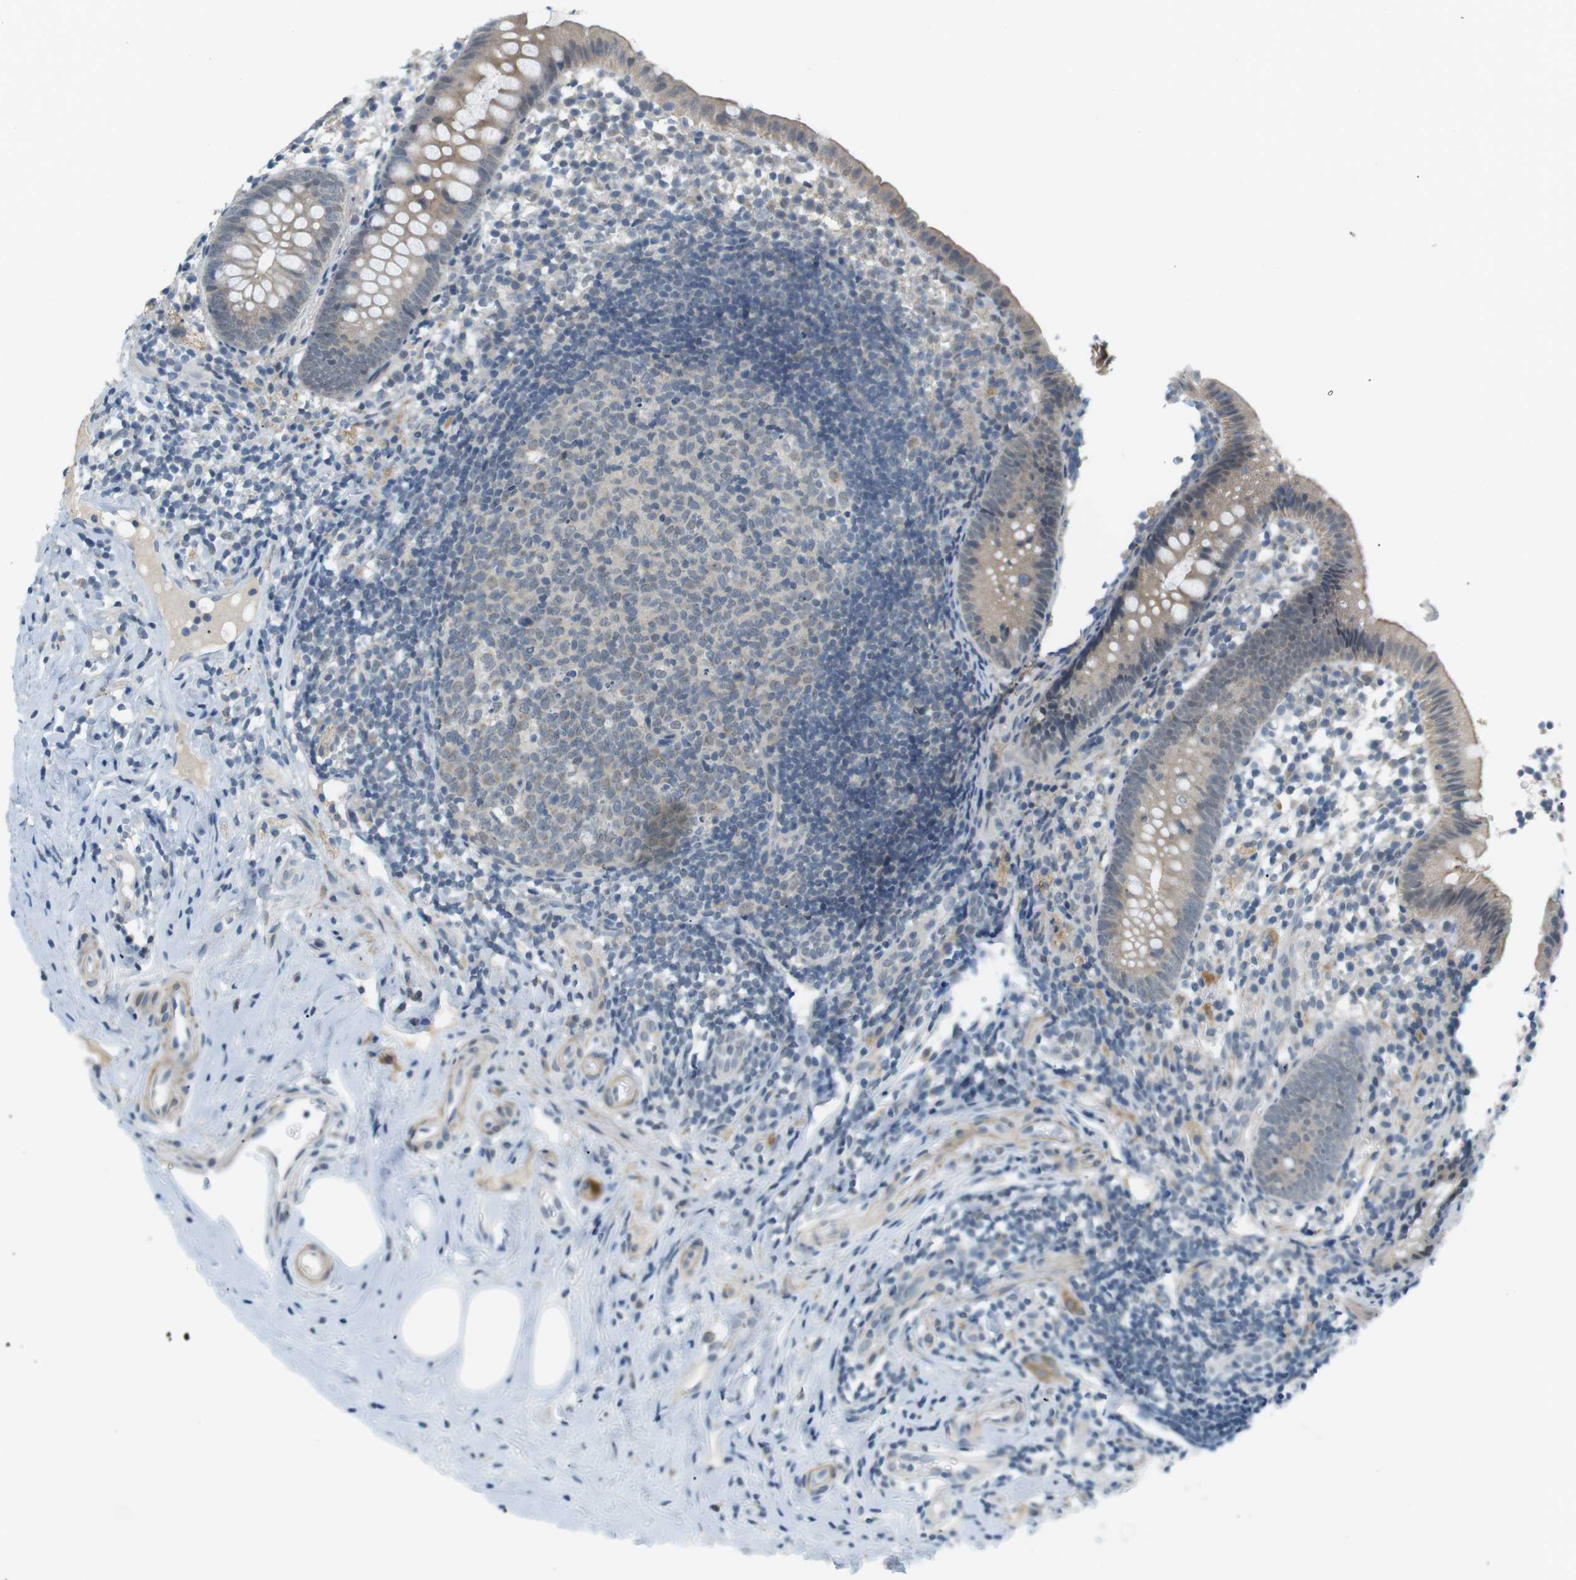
{"staining": {"intensity": "weak", "quantity": "<25%", "location": "cytoplasmic/membranous"}, "tissue": "appendix", "cell_type": "Glandular cells", "image_type": "normal", "snomed": [{"axis": "morphology", "description": "Normal tissue, NOS"}, {"axis": "topography", "description": "Appendix"}], "caption": "There is no significant expression in glandular cells of appendix. (DAB immunohistochemistry visualized using brightfield microscopy, high magnification).", "gene": "RTN3", "patient": {"sex": "female", "age": 20}}